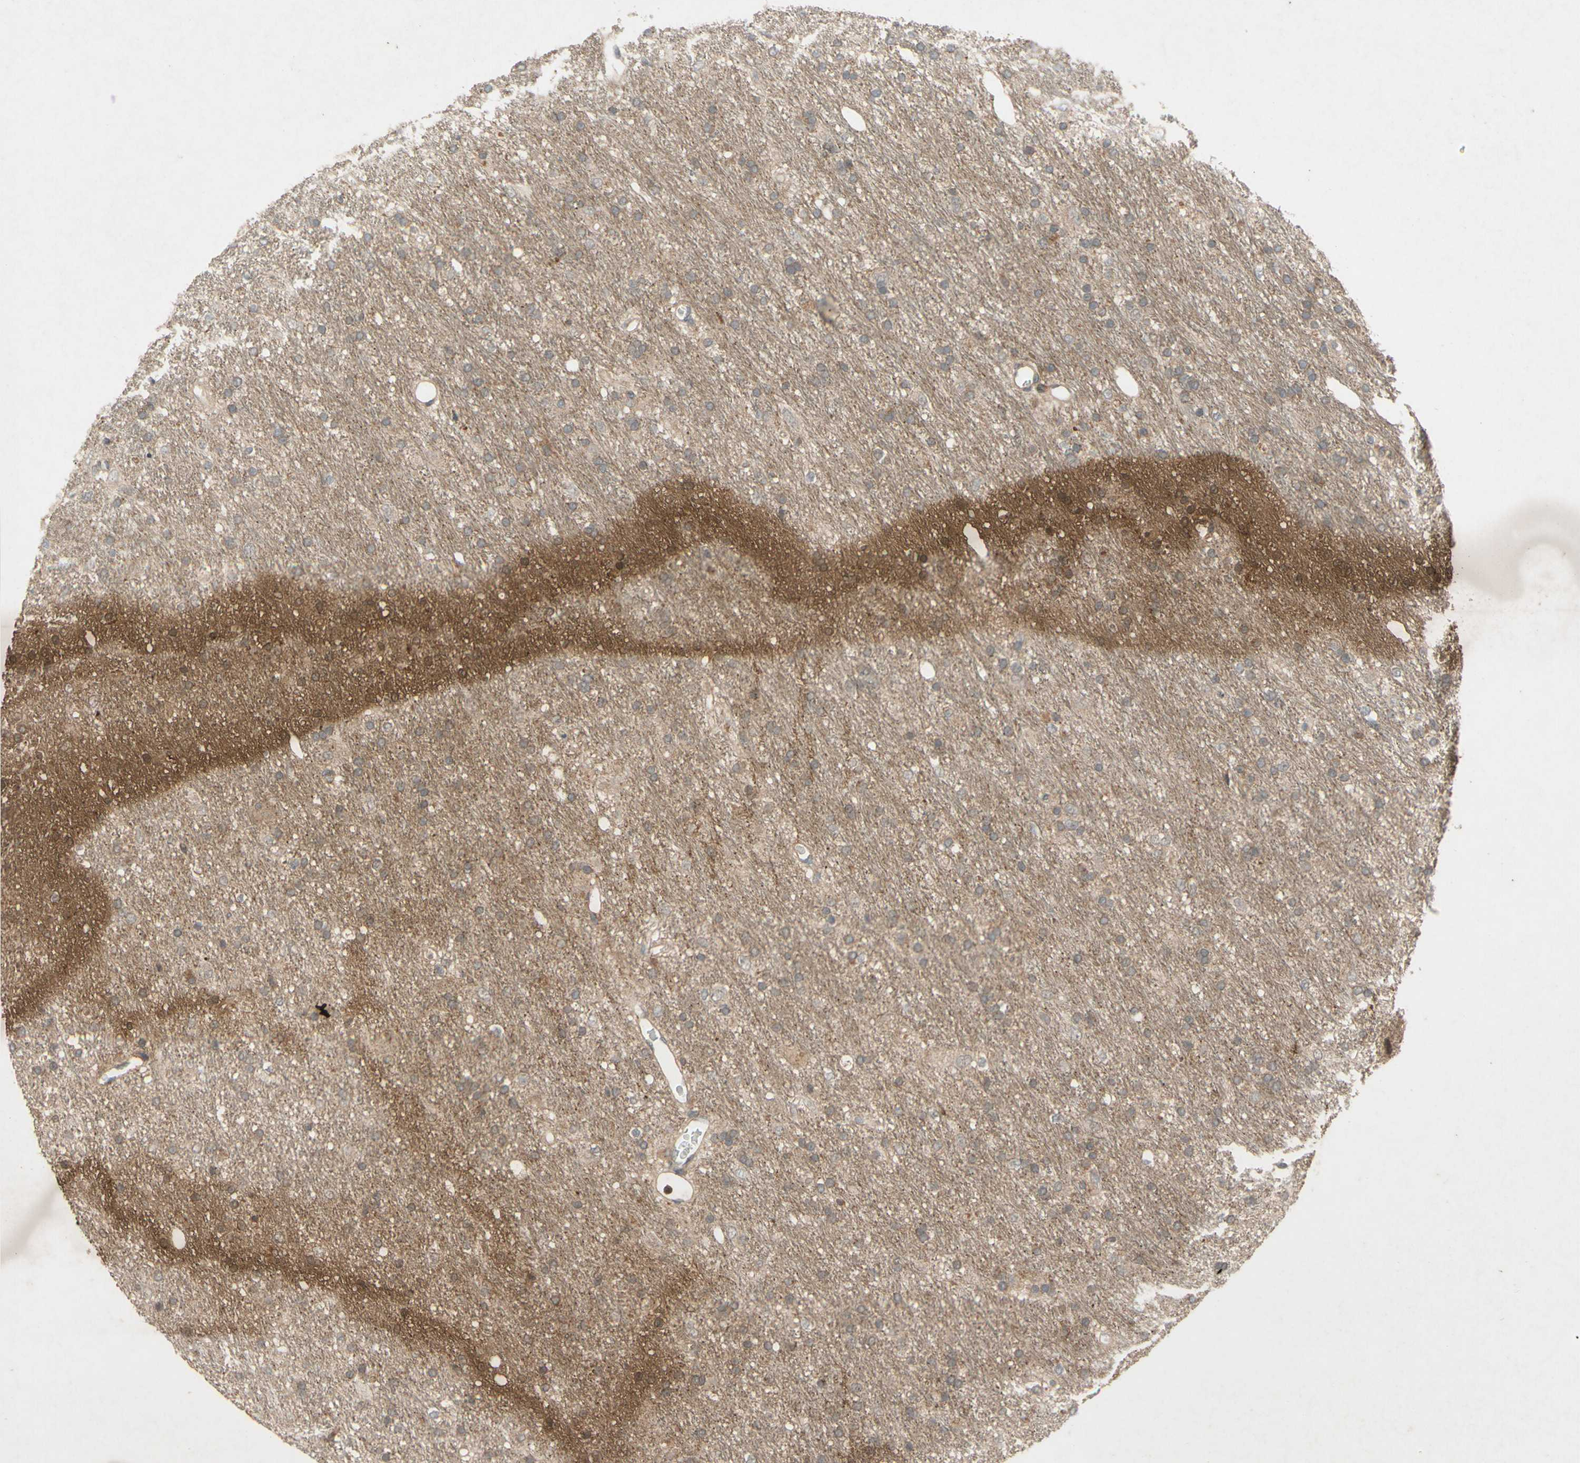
{"staining": {"intensity": "negative", "quantity": "none", "location": "none"}, "tissue": "glioma", "cell_type": "Tumor cells", "image_type": "cancer", "snomed": [{"axis": "morphology", "description": "Glioma, malignant, Low grade"}, {"axis": "topography", "description": "Brain"}], "caption": "Immunohistochemistry image of neoplastic tissue: glioma stained with DAB (3,3'-diaminobenzidine) displays no significant protein expression in tumor cells. Nuclei are stained in blue.", "gene": "ATP6V1F", "patient": {"sex": "male", "age": 77}}